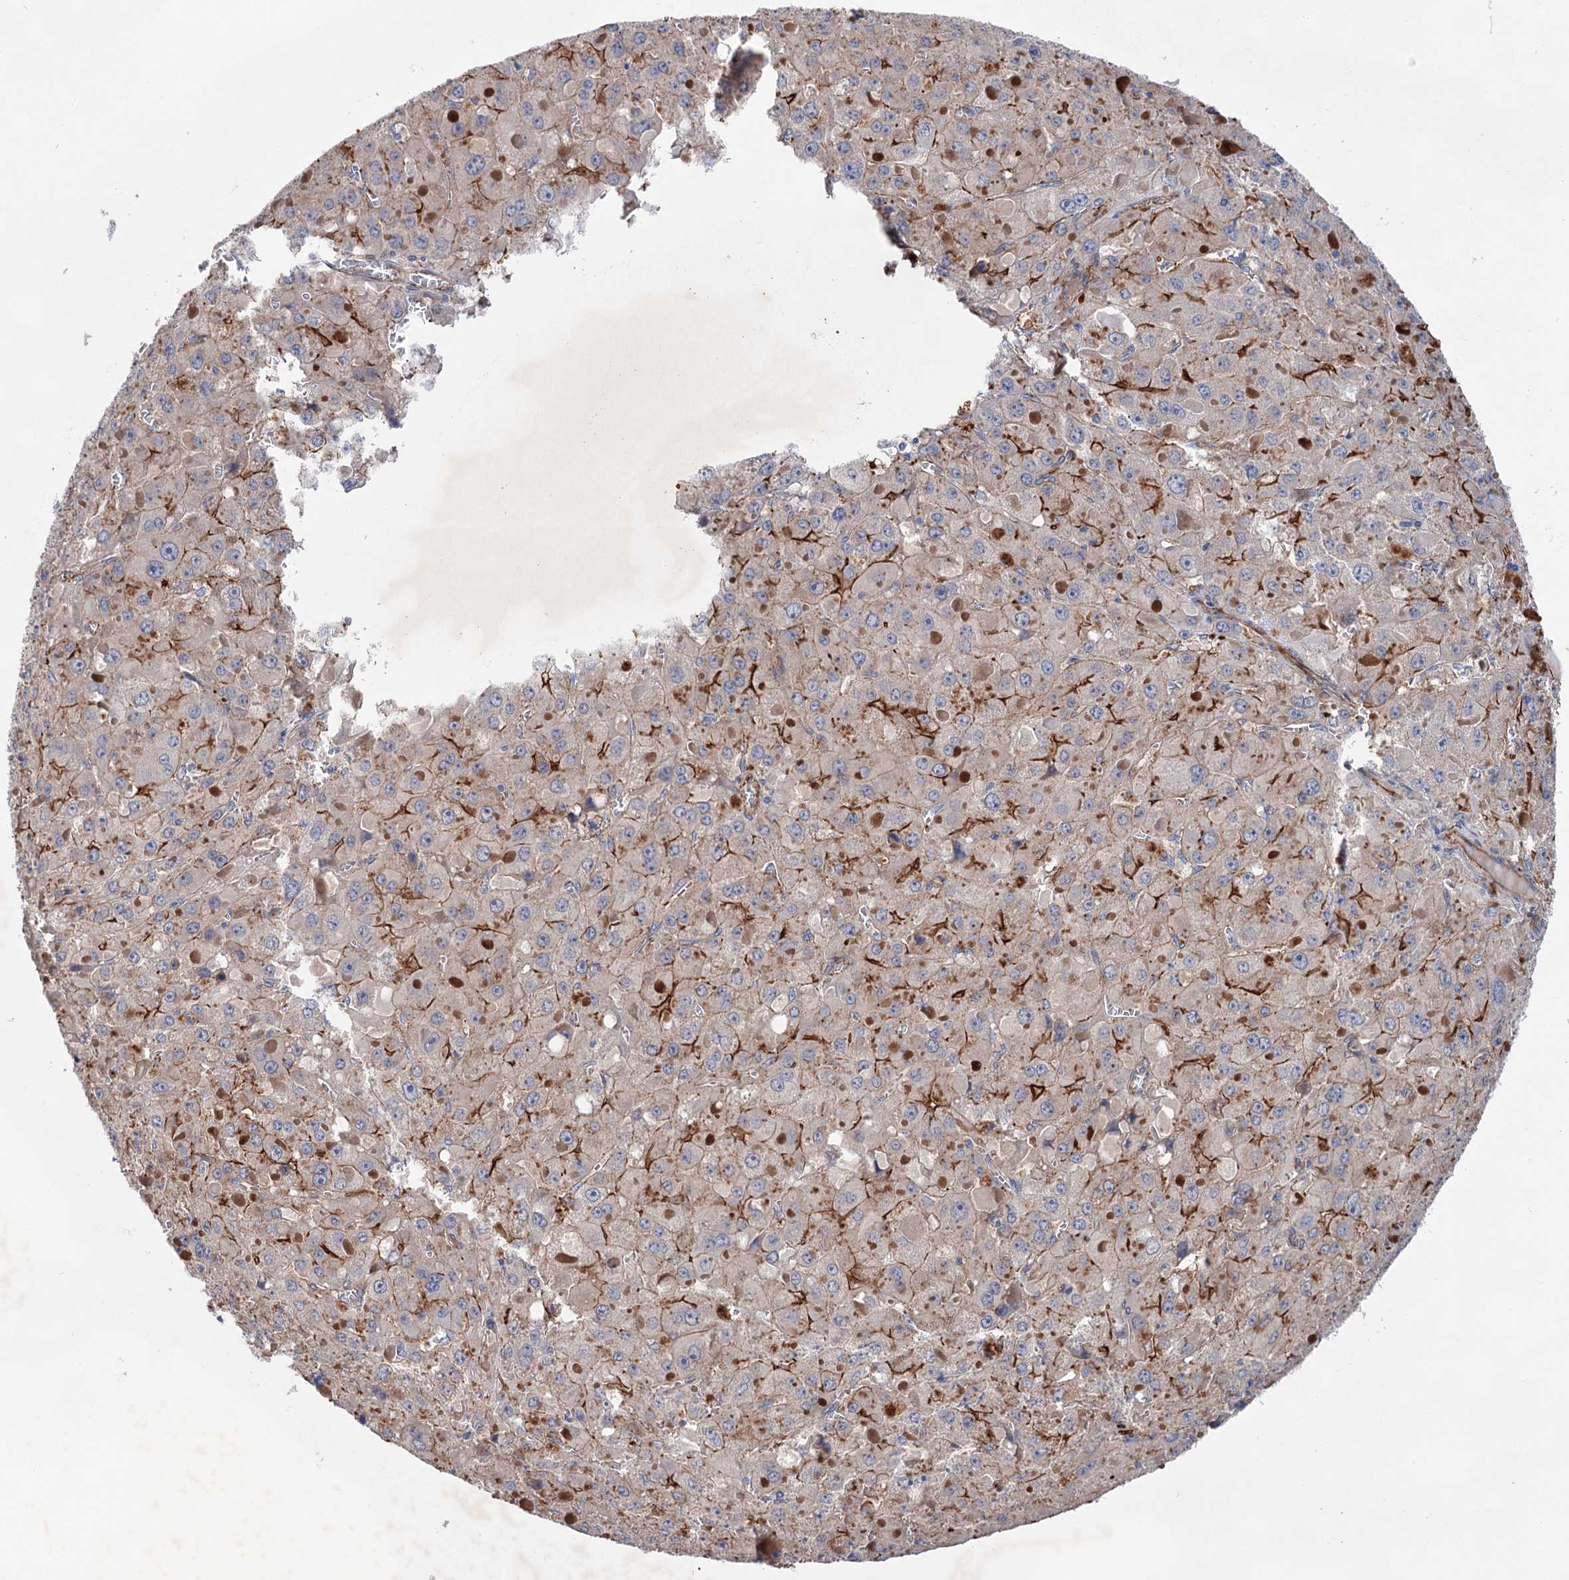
{"staining": {"intensity": "moderate", "quantity": "25%-75%", "location": "cytoplasmic/membranous"}, "tissue": "liver cancer", "cell_type": "Tumor cells", "image_type": "cancer", "snomed": [{"axis": "morphology", "description": "Carcinoma, Hepatocellular, NOS"}, {"axis": "topography", "description": "Liver"}], "caption": "A medium amount of moderate cytoplasmic/membranous staining is present in about 25%-75% of tumor cells in liver cancer (hepatocellular carcinoma) tissue.", "gene": "TMTC3", "patient": {"sex": "female", "age": 73}}